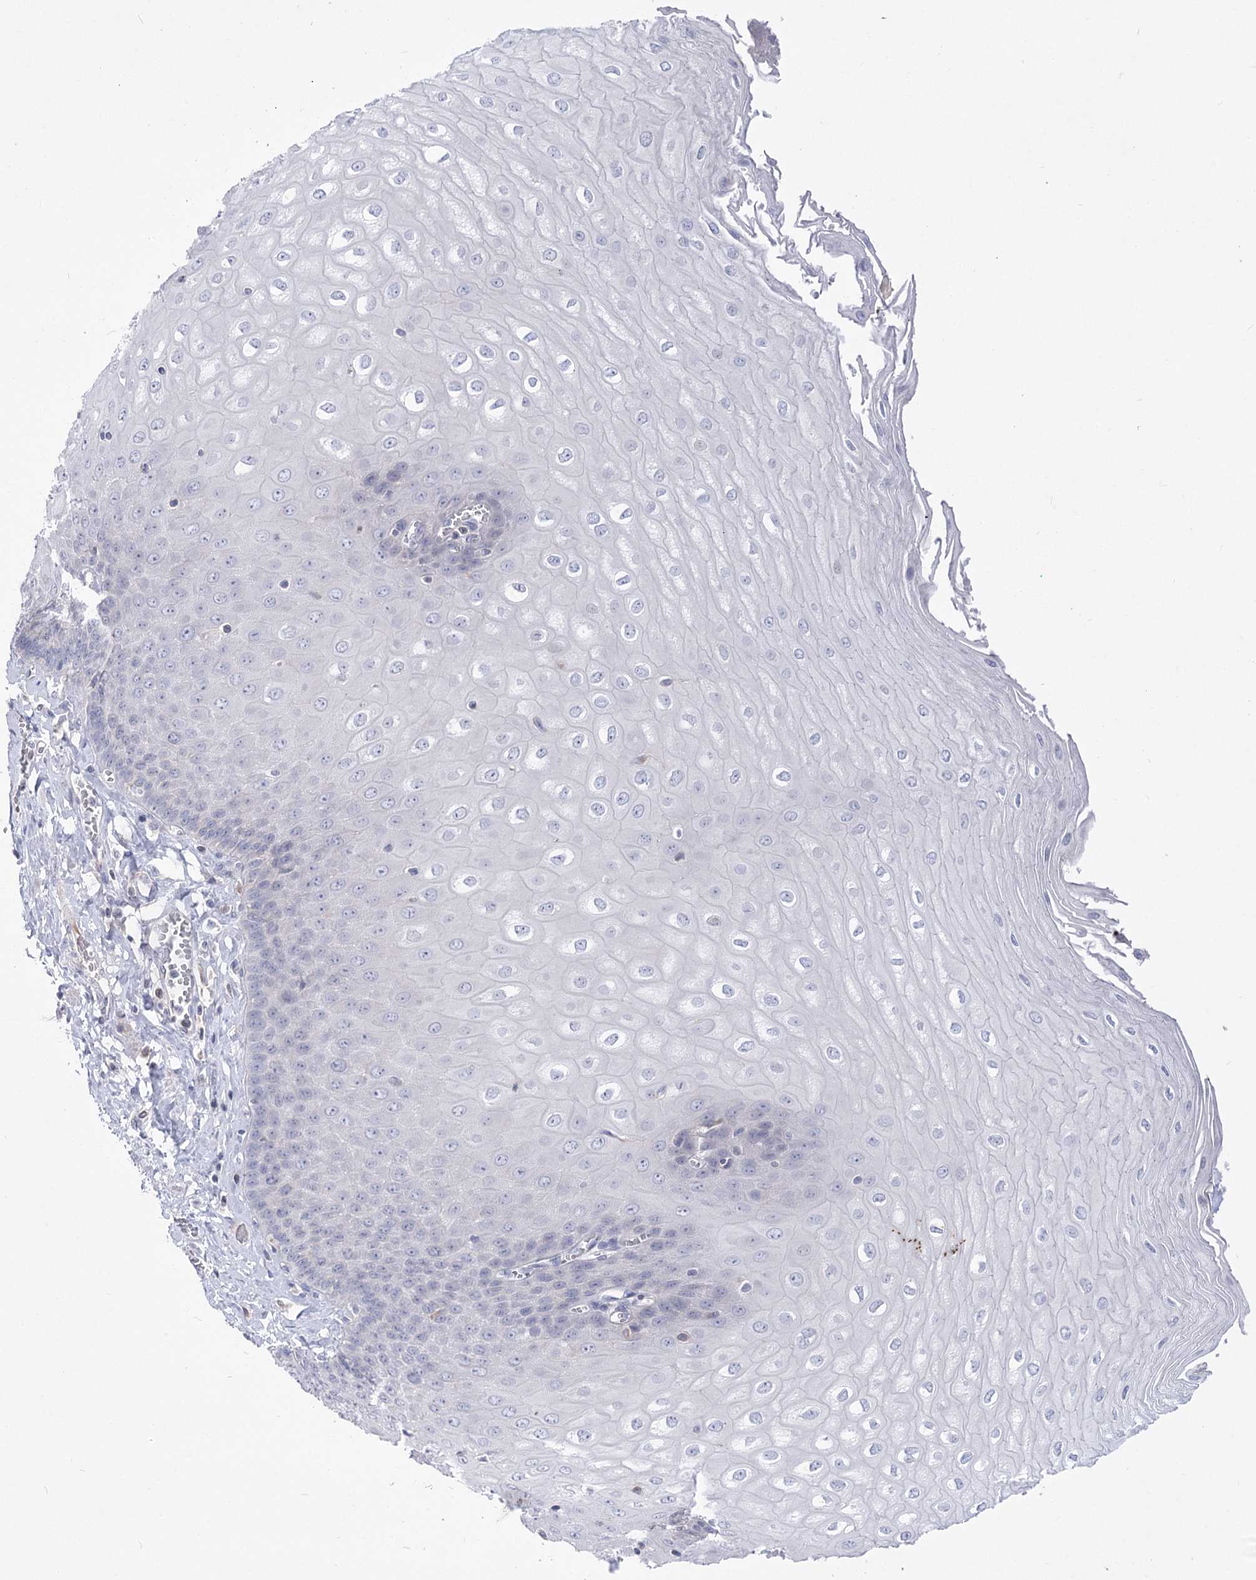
{"staining": {"intensity": "negative", "quantity": "none", "location": "none"}, "tissue": "esophagus", "cell_type": "Squamous epithelial cells", "image_type": "normal", "snomed": [{"axis": "morphology", "description": "Normal tissue, NOS"}, {"axis": "topography", "description": "Esophagus"}], "caption": "Immunohistochemistry photomicrograph of unremarkable esophagus: esophagus stained with DAB displays no significant protein positivity in squamous epithelial cells.", "gene": "HELT", "patient": {"sex": "male", "age": 60}}